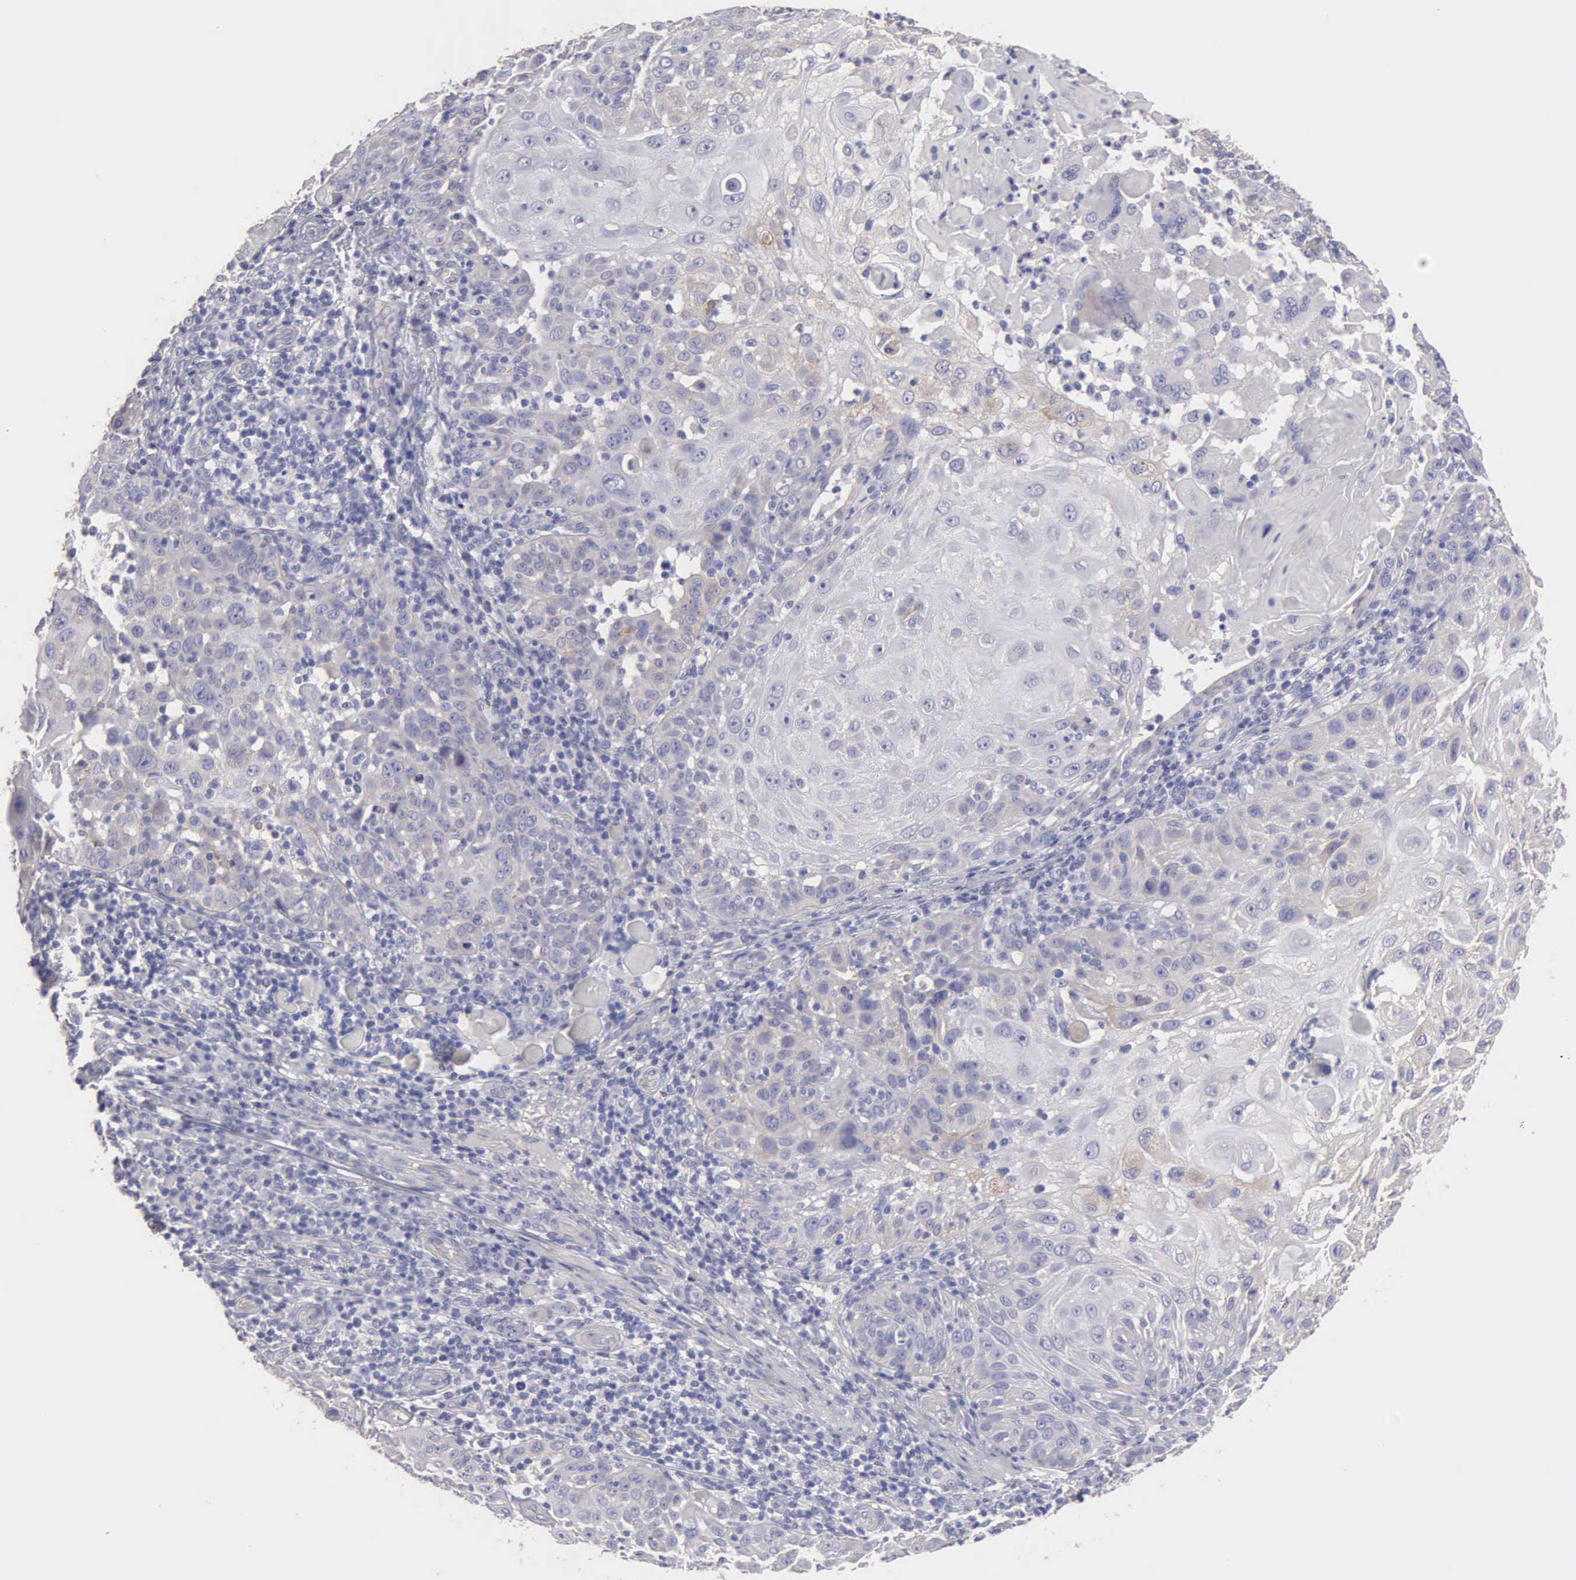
{"staining": {"intensity": "weak", "quantity": "<25%", "location": "cytoplasmic/membranous"}, "tissue": "skin cancer", "cell_type": "Tumor cells", "image_type": "cancer", "snomed": [{"axis": "morphology", "description": "Squamous cell carcinoma, NOS"}, {"axis": "topography", "description": "Skin"}], "caption": "This micrograph is of skin cancer (squamous cell carcinoma) stained with immunohistochemistry to label a protein in brown with the nuclei are counter-stained blue. There is no expression in tumor cells.", "gene": "APP", "patient": {"sex": "female", "age": 89}}